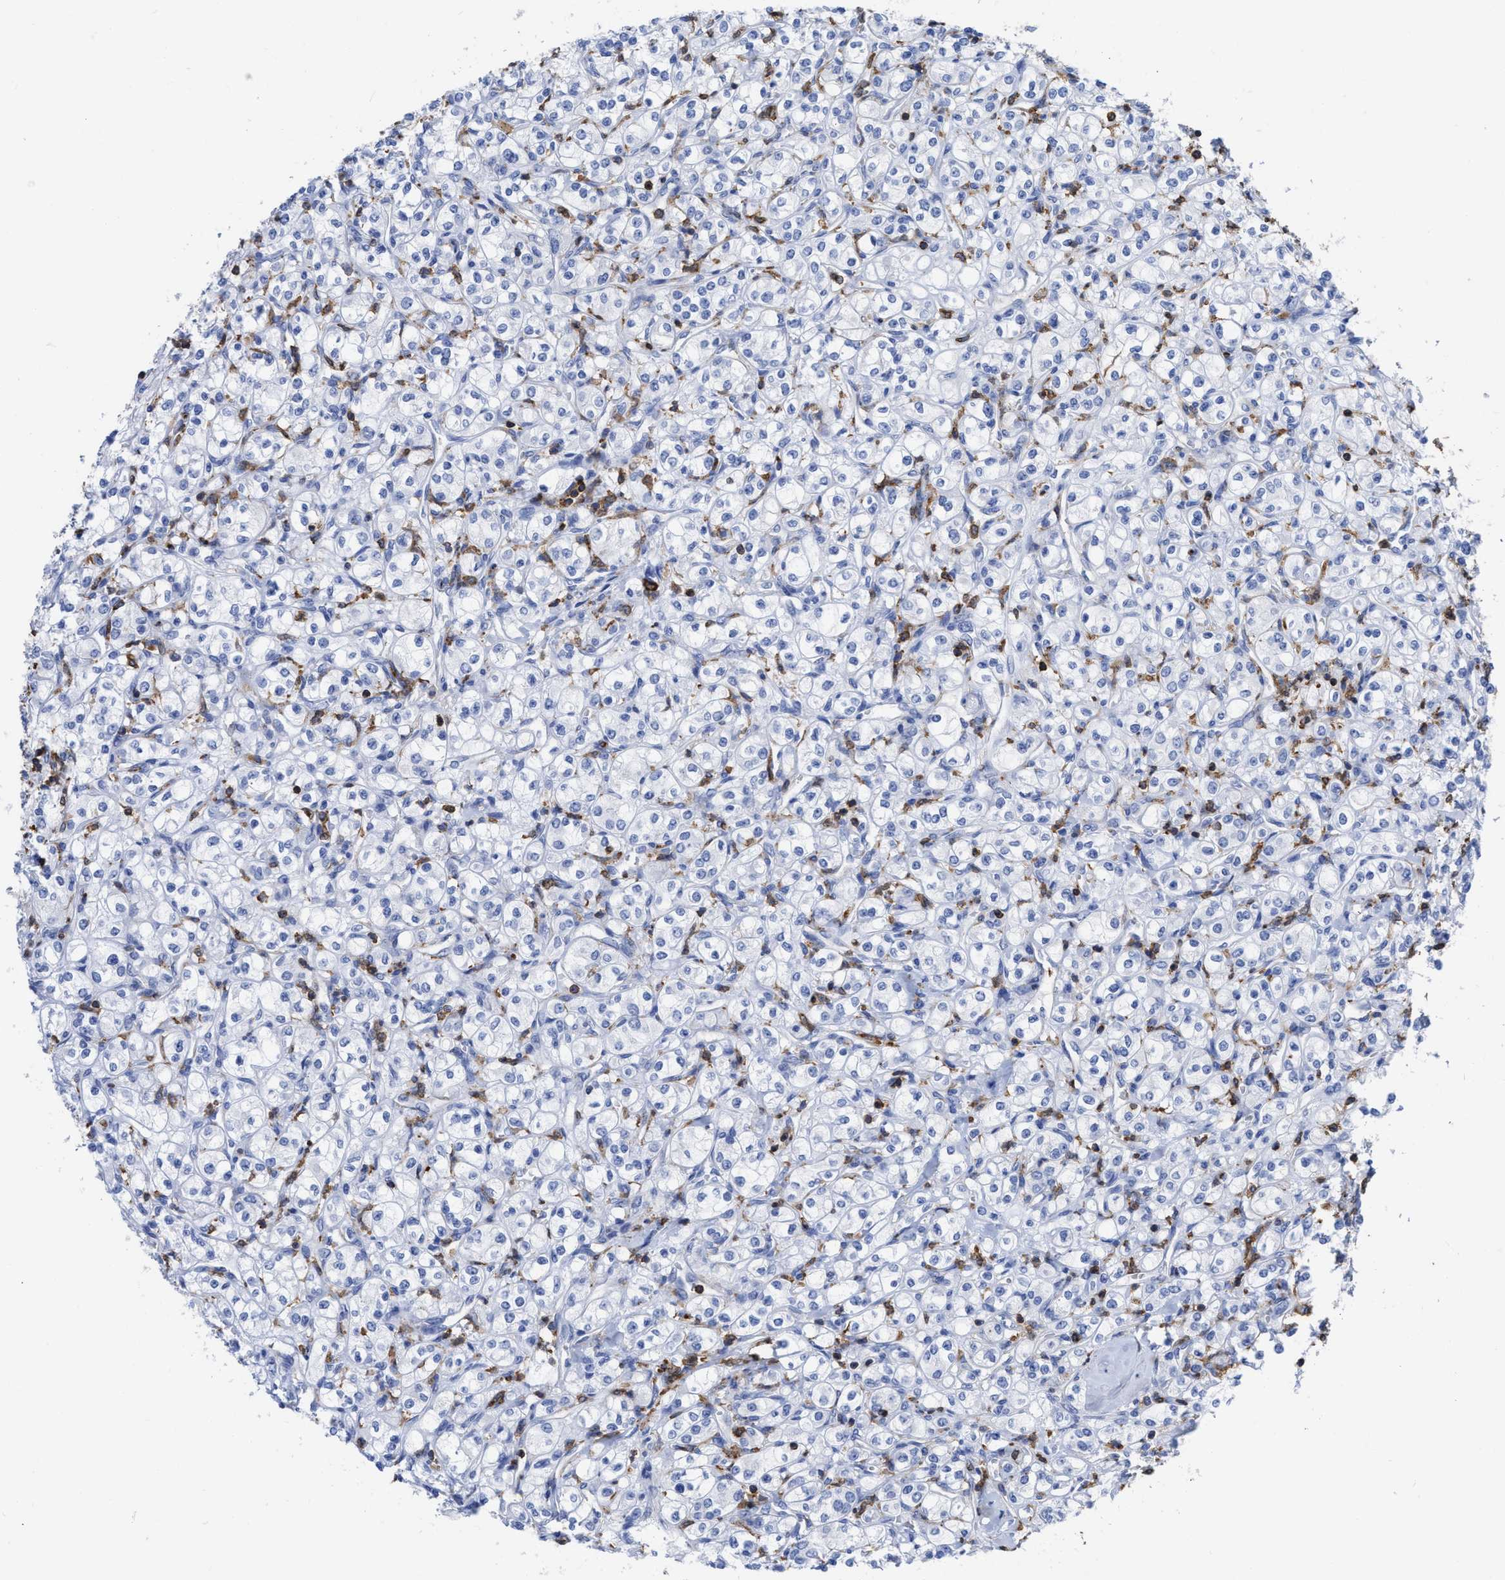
{"staining": {"intensity": "negative", "quantity": "none", "location": "none"}, "tissue": "renal cancer", "cell_type": "Tumor cells", "image_type": "cancer", "snomed": [{"axis": "morphology", "description": "Adenocarcinoma, NOS"}, {"axis": "topography", "description": "Kidney"}], "caption": "Immunohistochemical staining of renal cancer (adenocarcinoma) reveals no significant expression in tumor cells.", "gene": "HCLS1", "patient": {"sex": "male", "age": 77}}